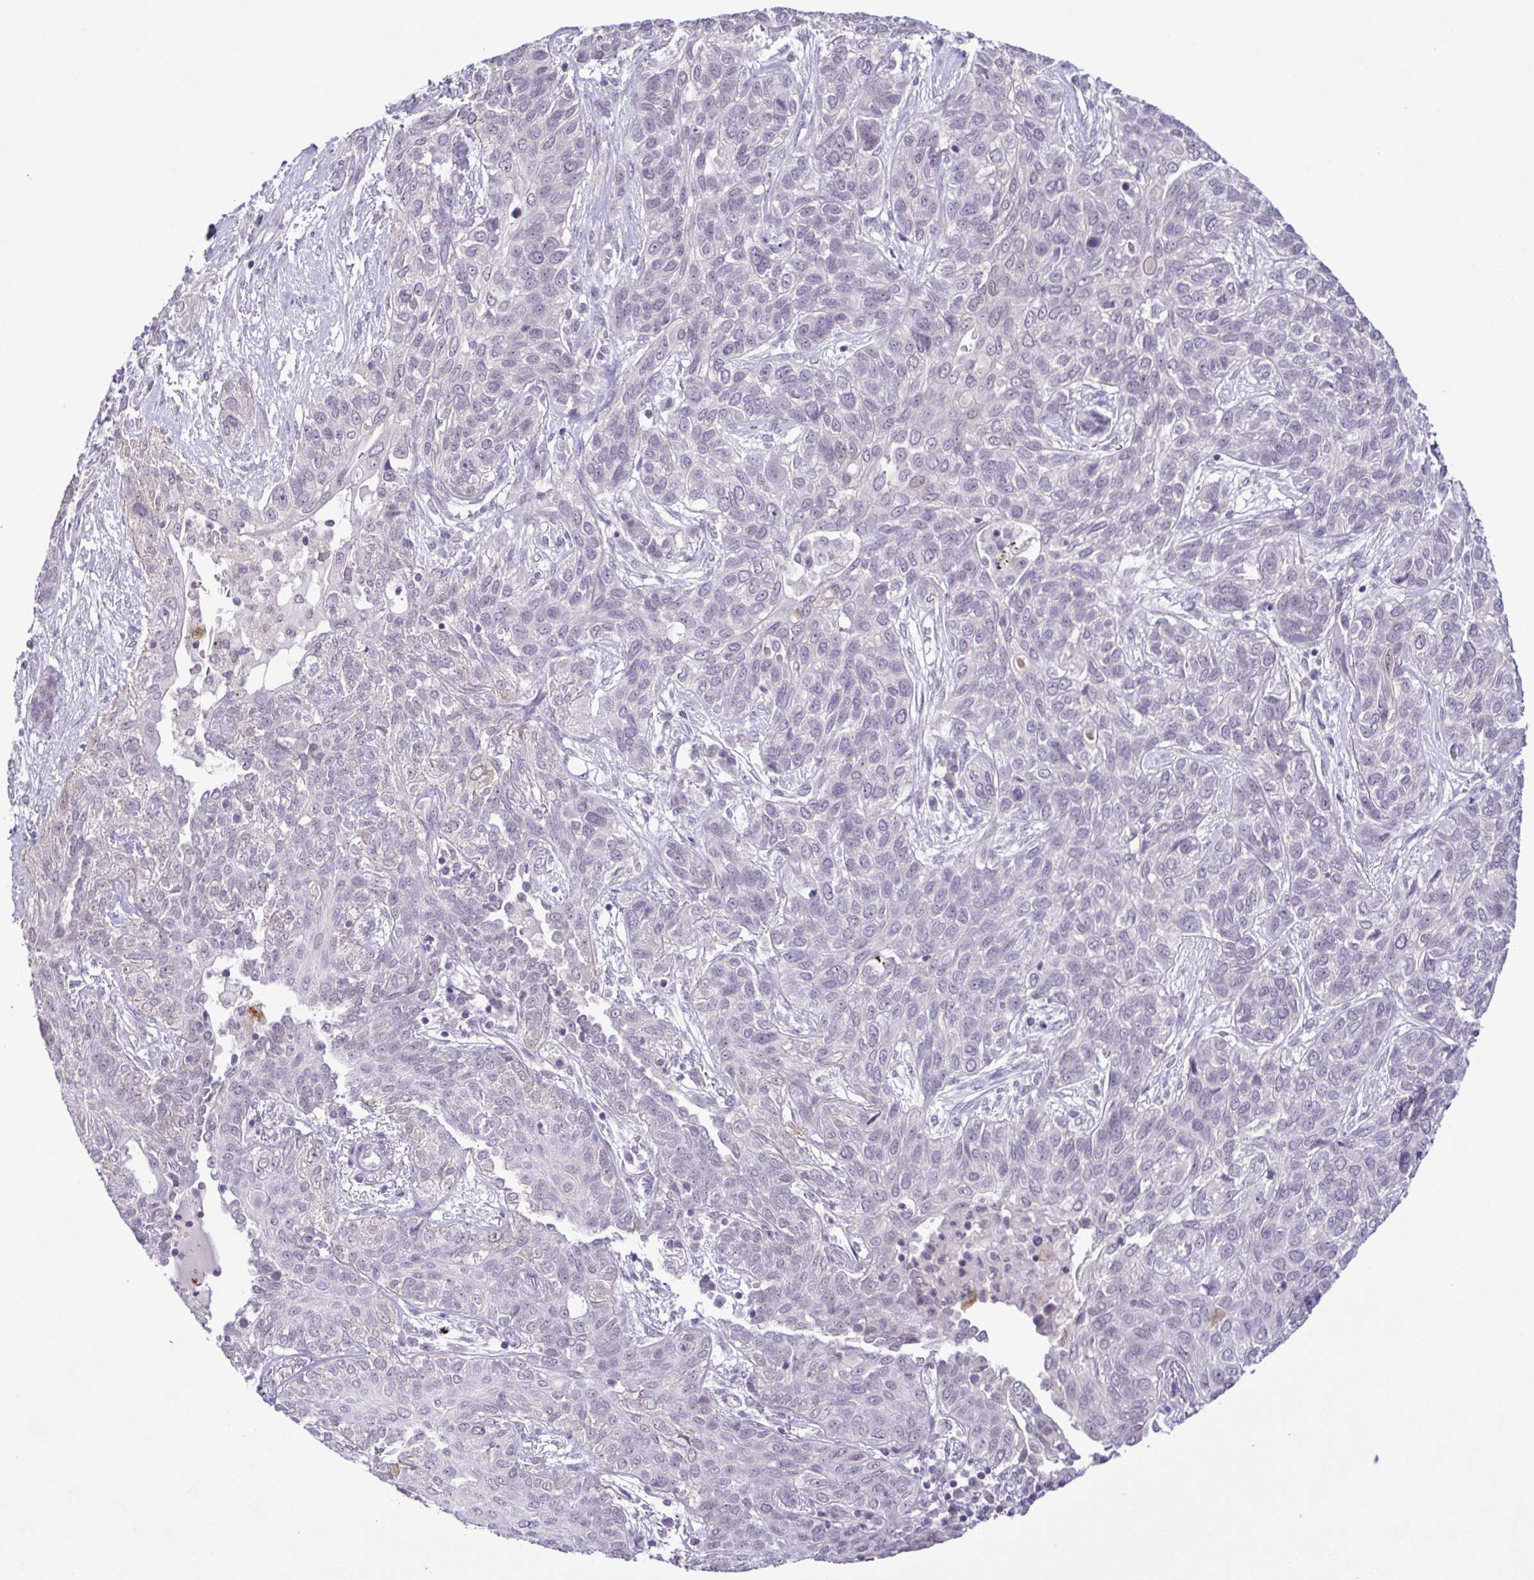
{"staining": {"intensity": "negative", "quantity": "none", "location": "none"}, "tissue": "lung cancer", "cell_type": "Tumor cells", "image_type": "cancer", "snomed": [{"axis": "morphology", "description": "Squamous cell carcinoma, NOS"}, {"axis": "topography", "description": "Lung"}], "caption": "This is an IHC histopathology image of human squamous cell carcinoma (lung). There is no staining in tumor cells.", "gene": "IL1RN", "patient": {"sex": "female", "age": 70}}